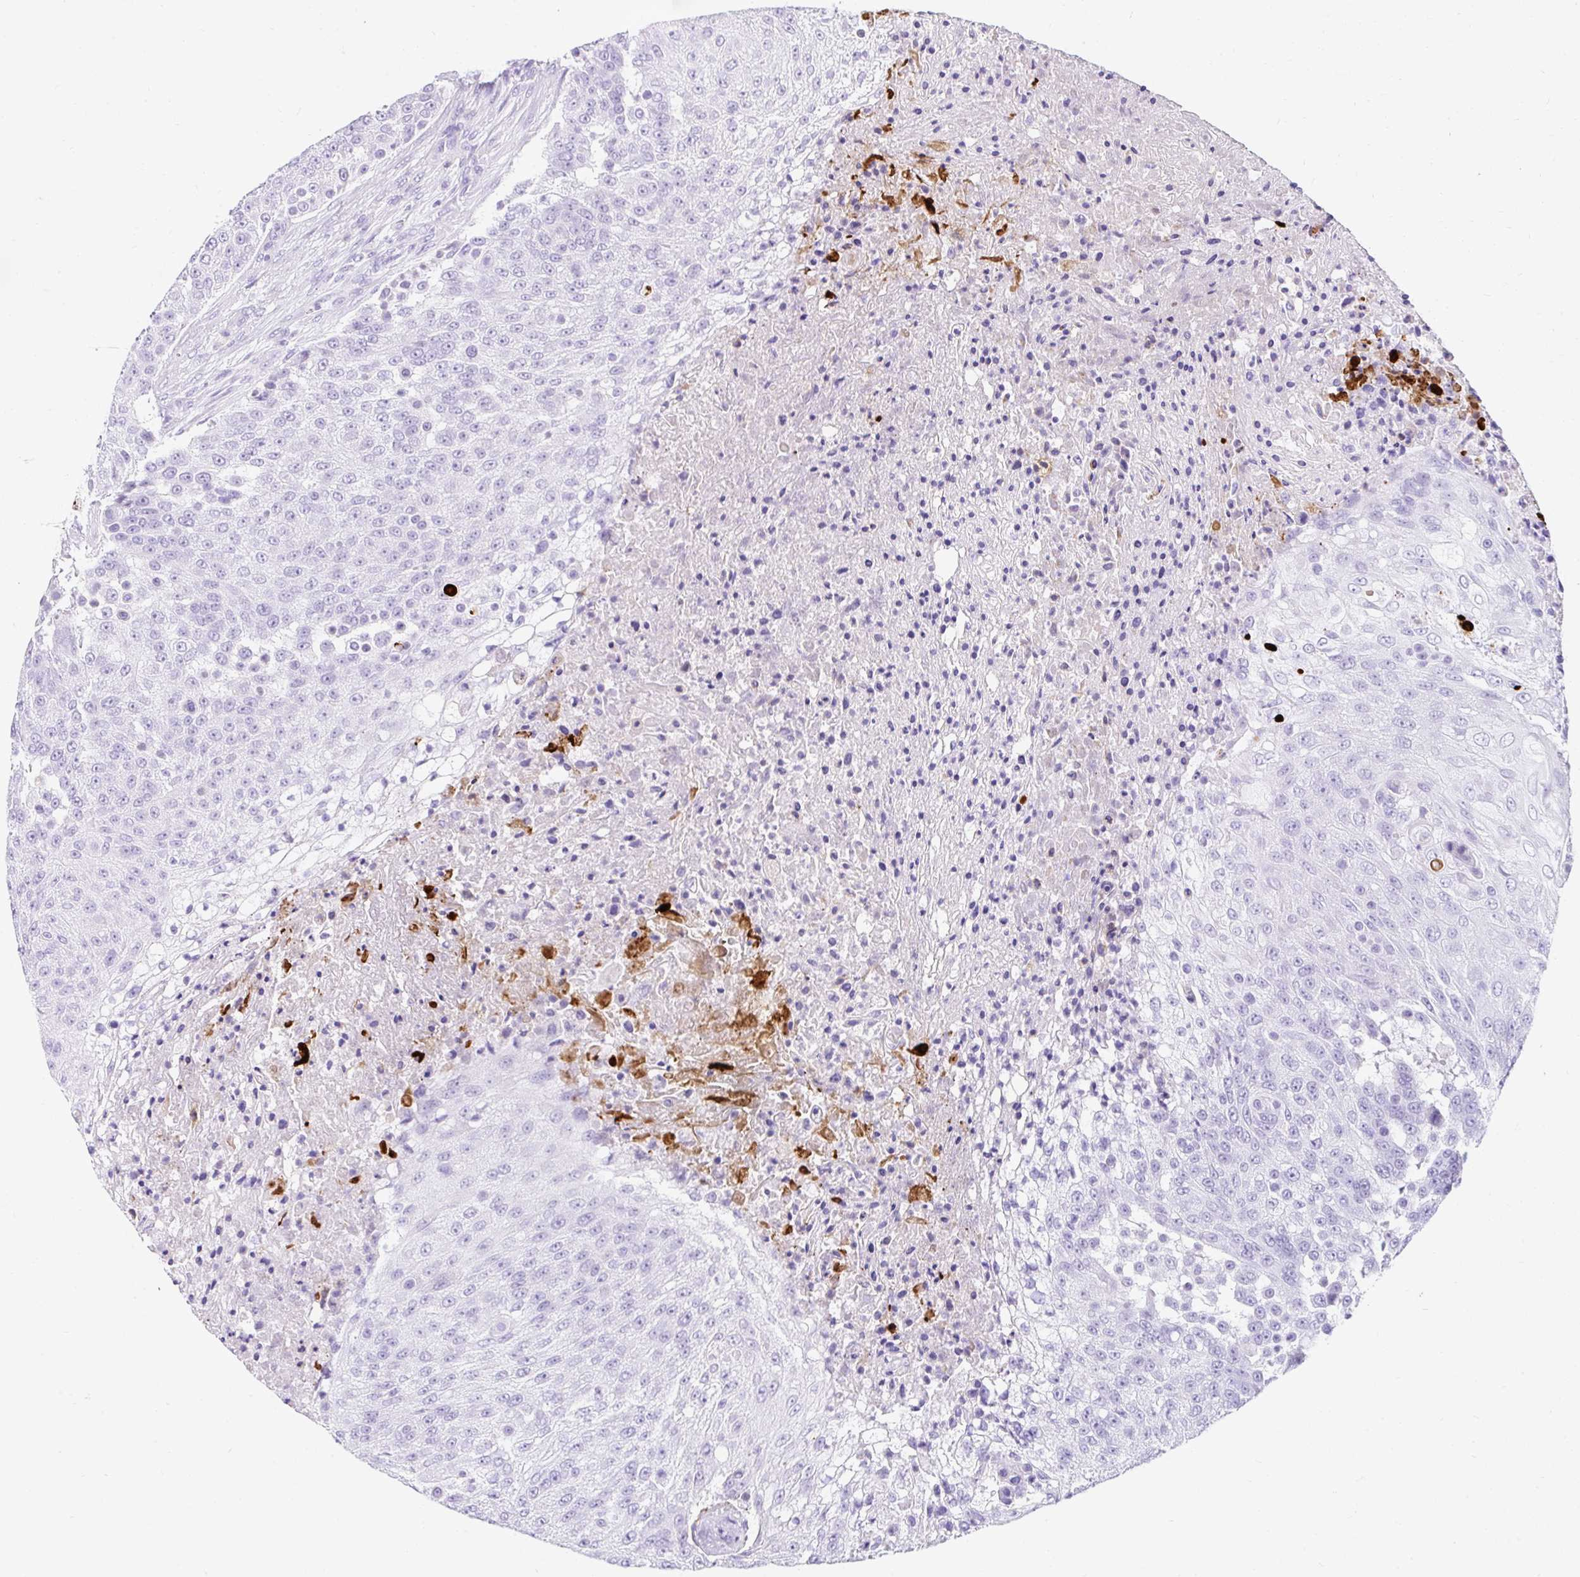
{"staining": {"intensity": "negative", "quantity": "none", "location": "none"}, "tissue": "urothelial cancer", "cell_type": "Tumor cells", "image_type": "cancer", "snomed": [{"axis": "morphology", "description": "Urothelial carcinoma, High grade"}, {"axis": "topography", "description": "Urinary bladder"}], "caption": "This is an IHC image of human urothelial carcinoma (high-grade). There is no positivity in tumor cells.", "gene": "APOC4-APOC2", "patient": {"sex": "female", "age": 63}}